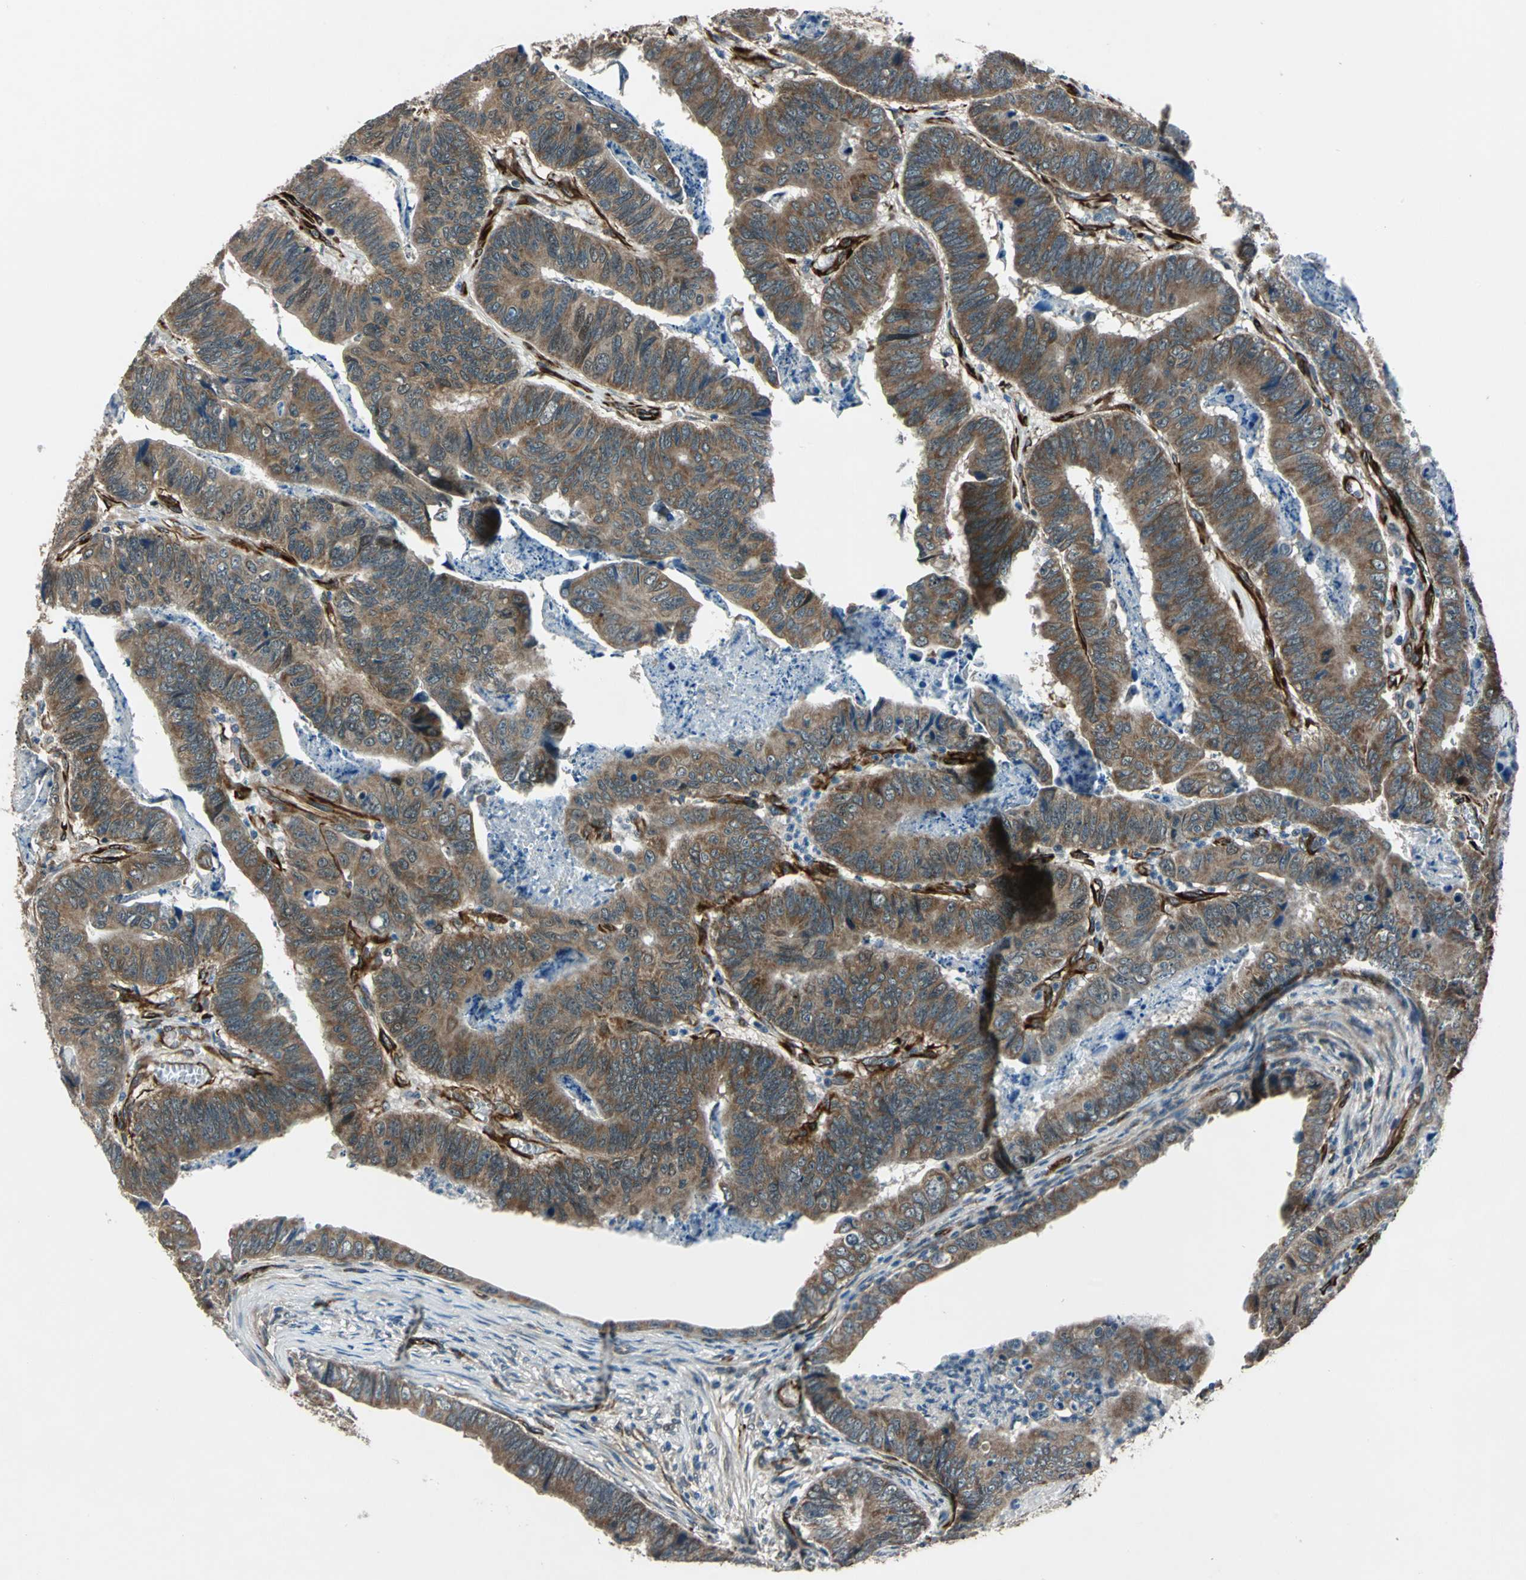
{"staining": {"intensity": "strong", "quantity": ">75%", "location": "cytoplasmic/membranous"}, "tissue": "stomach cancer", "cell_type": "Tumor cells", "image_type": "cancer", "snomed": [{"axis": "morphology", "description": "Adenocarcinoma, NOS"}, {"axis": "topography", "description": "Stomach, lower"}], "caption": "Protein positivity by immunohistochemistry (IHC) demonstrates strong cytoplasmic/membranous staining in approximately >75% of tumor cells in stomach cancer.", "gene": "EXD2", "patient": {"sex": "male", "age": 77}}